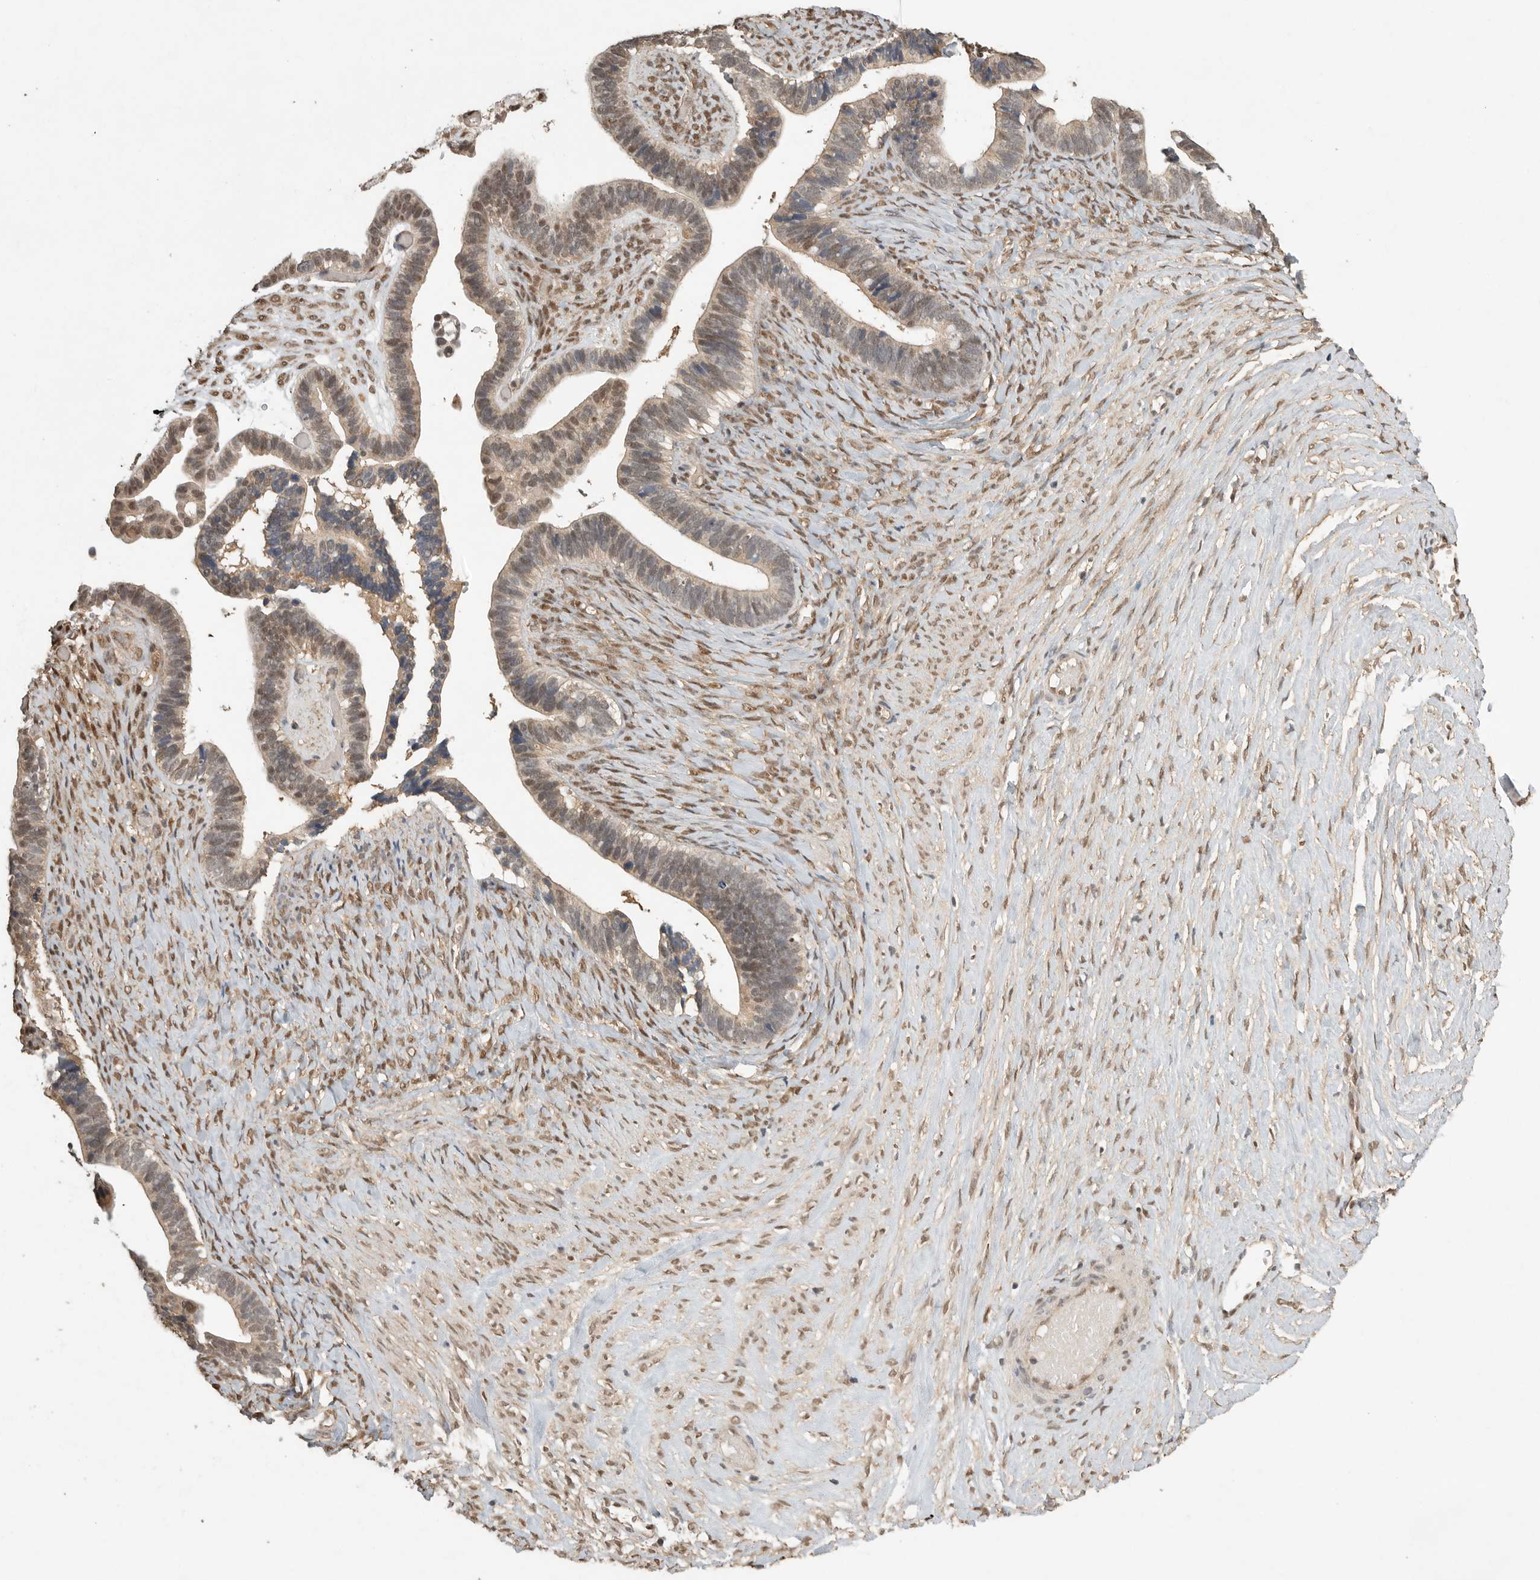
{"staining": {"intensity": "moderate", "quantity": ">75%", "location": "cytoplasmic/membranous,nuclear"}, "tissue": "ovarian cancer", "cell_type": "Tumor cells", "image_type": "cancer", "snomed": [{"axis": "morphology", "description": "Cystadenocarcinoma, serous, NOS"}, {"axis": "topography", "description": "Ovary"}], "caption": "The immunohistochemical stain highlights moderate cytoplasmic/membranous and nuclear staining in tumor cells of ovarian cancer tissue. Nuclei are stained in blue.", "gene": "DFFA", "patient": {"sex": "female", "age": 56}}